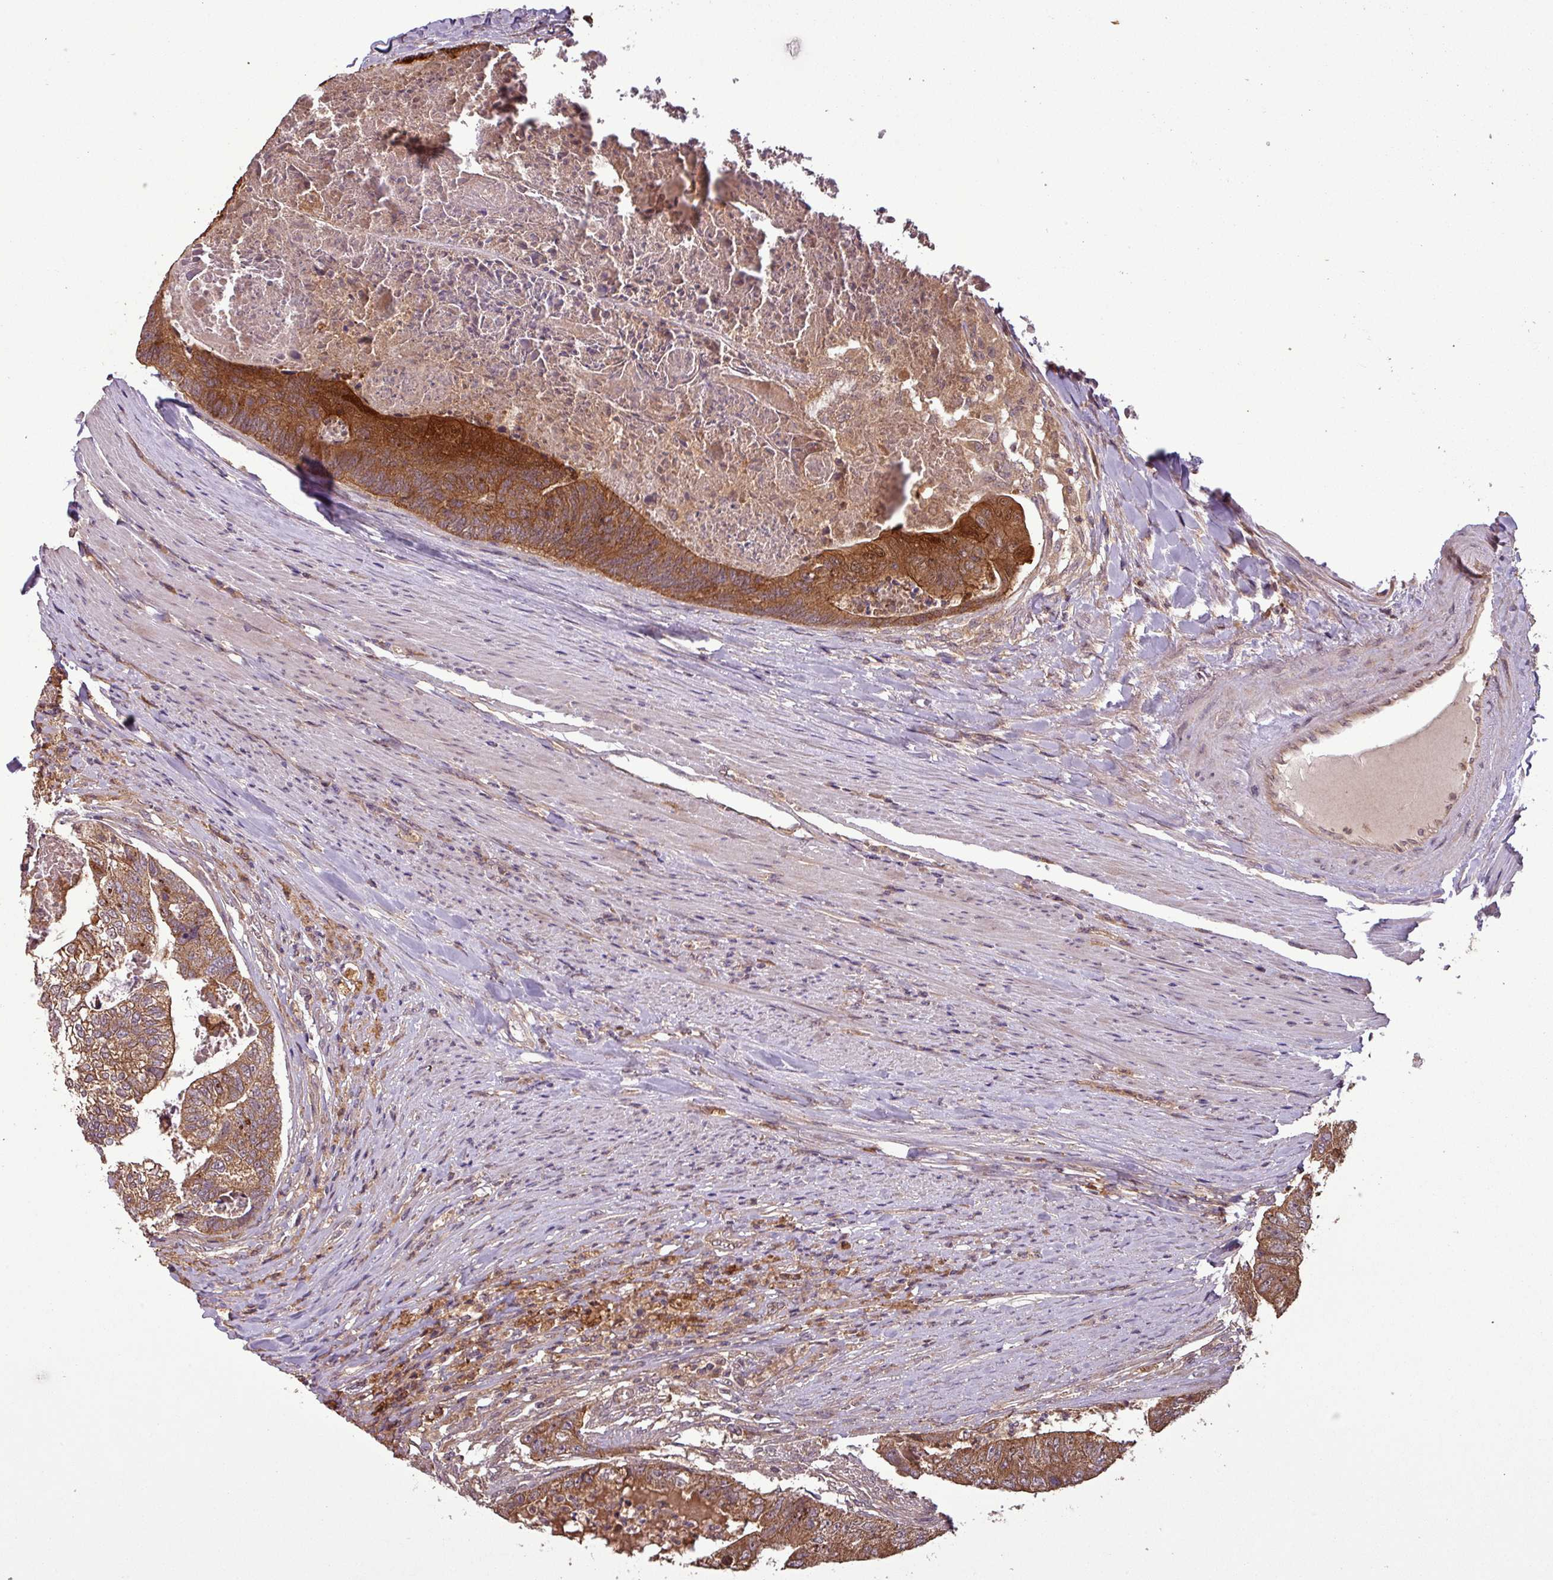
{"staining": {"intensity": "strong", "quantity": ">75%", "location": "cytoplasmic/membranous"}, "tissue": "colorectal cancer", "cell_type": "Tumor cells", "image_type": "cancer", "snomed": [{"axis": "morphology", "description": "Adenocarcinoma, NOS"}, {"axis": "topography", "description": "Colon"}], "caption": "Protein expression analysis of human colorectal adenocarcinoma reveals strong cytoplasmic/membranous positivity in approximately >75% of tumor cells. The protein is shown in brown color, while the nuclei are stained blue.", "gene": "NT5C3A", "patient": {"sex": "female", "age": 67}}